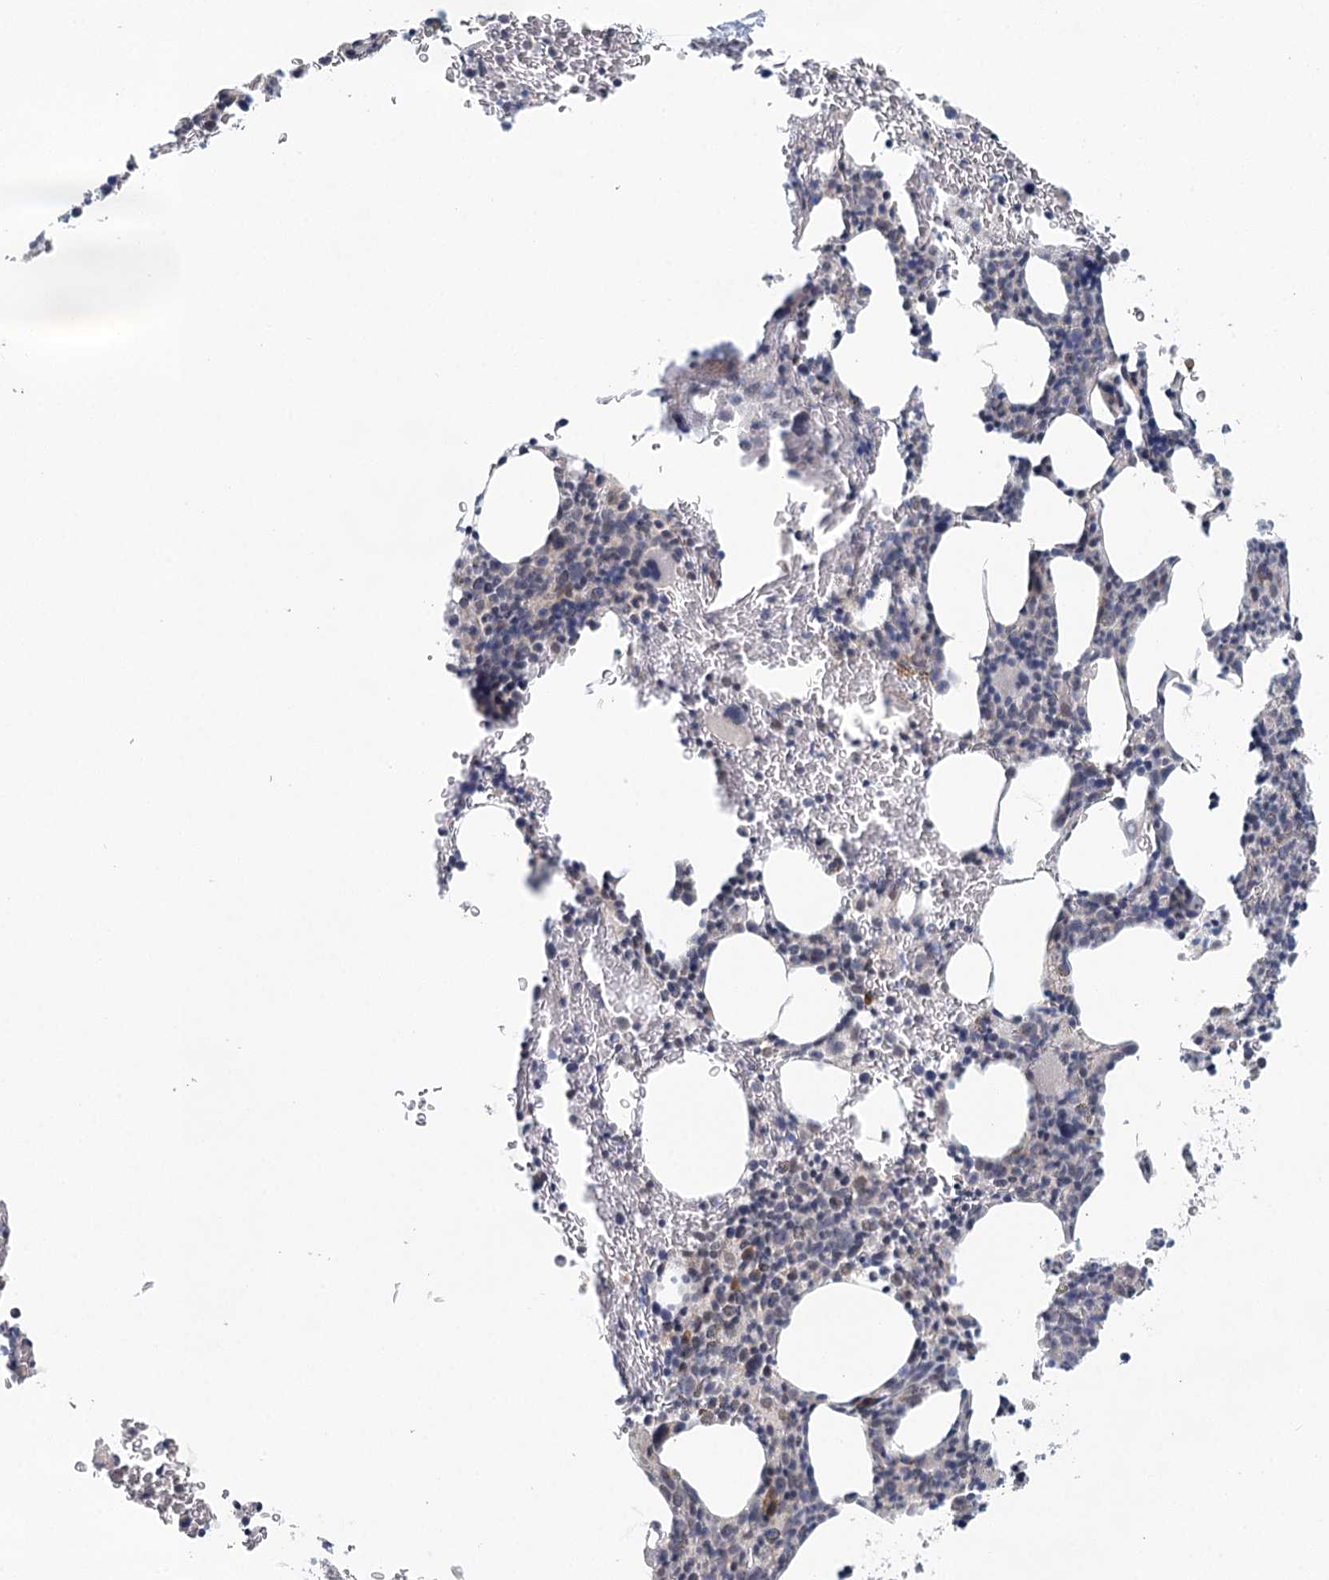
{"staining": {"intensity": "negative", "quantity": "none", "location": "none"}, "tissue": "bone marrow", "cell_type": "Hematopoietic cells", "image_type": "normal", "snomed": [{"axis": "morphology", "description": "Normal tissue, NOS"}, {"axis": "topography", "description": "Bone marrow"}], "caption": "Immunohistochemistry (IHC) of benign human bone marrow demonstrates no expression in hematopoietic cells.", "gene": "BLTP1", "patient": {"sex": "male", "age": 79}}